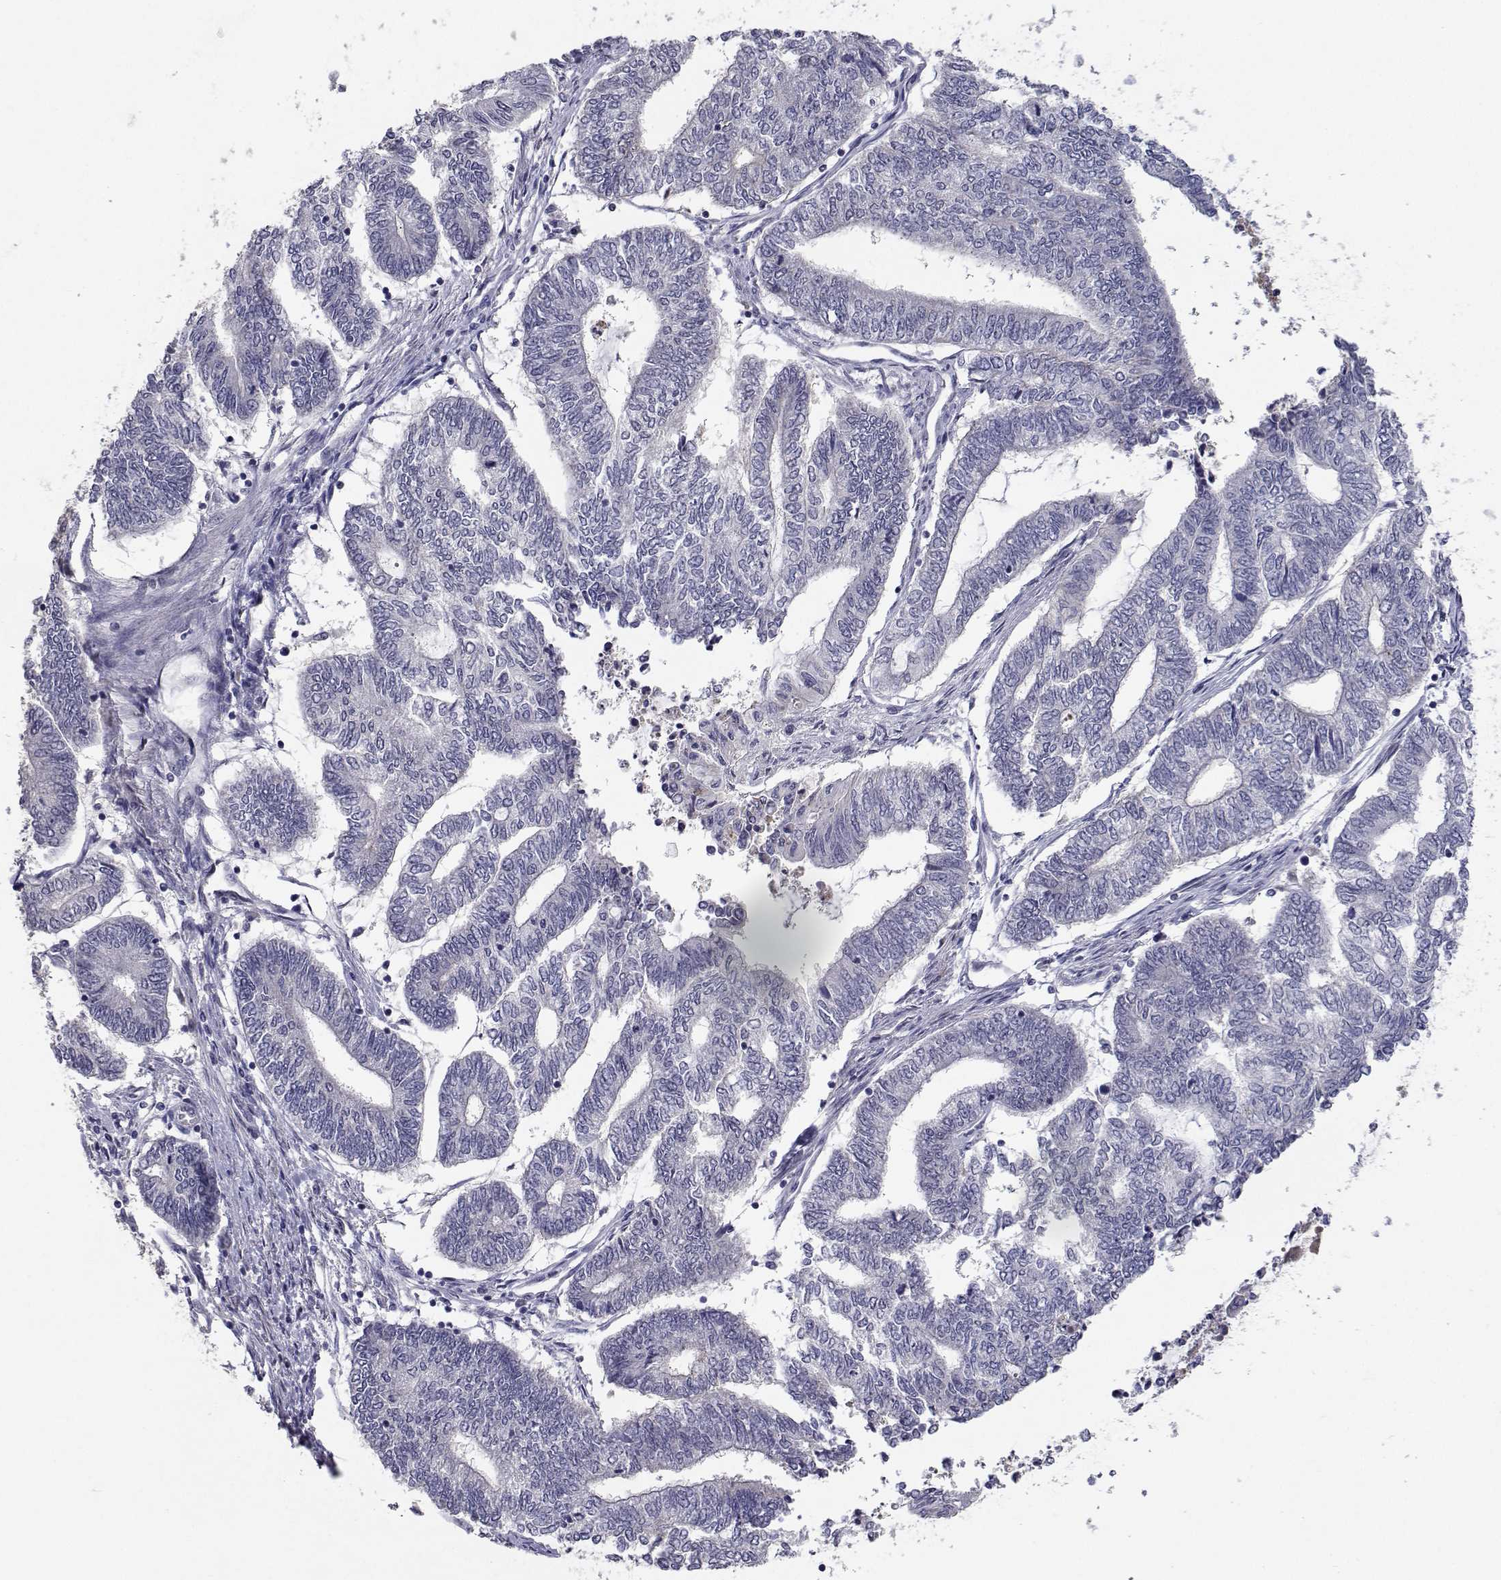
{"staining": {"intensity": "negative", "quantity": "none", "location": "none"}, "tissue": "endometrial cancer", "cell_type": "Tumor cells", "image_type": "cancer", "snomed": [{"axis": "morphology", "description": "Adenocarcinoma, NOS"}, {"axis": "topography", "description": "Uterus"}, {"axis": "topography", "description": "Endometrium"}], "caption": "DAB immunohistochemical staining of human endometrial cancer (adenocarcinoma) exhibits no significant positivity in tumor cells. (DAB immunohistochemistry, high magnification).", "gene": "RBPJL", "patient": {"sex": "female", "age": 70}}